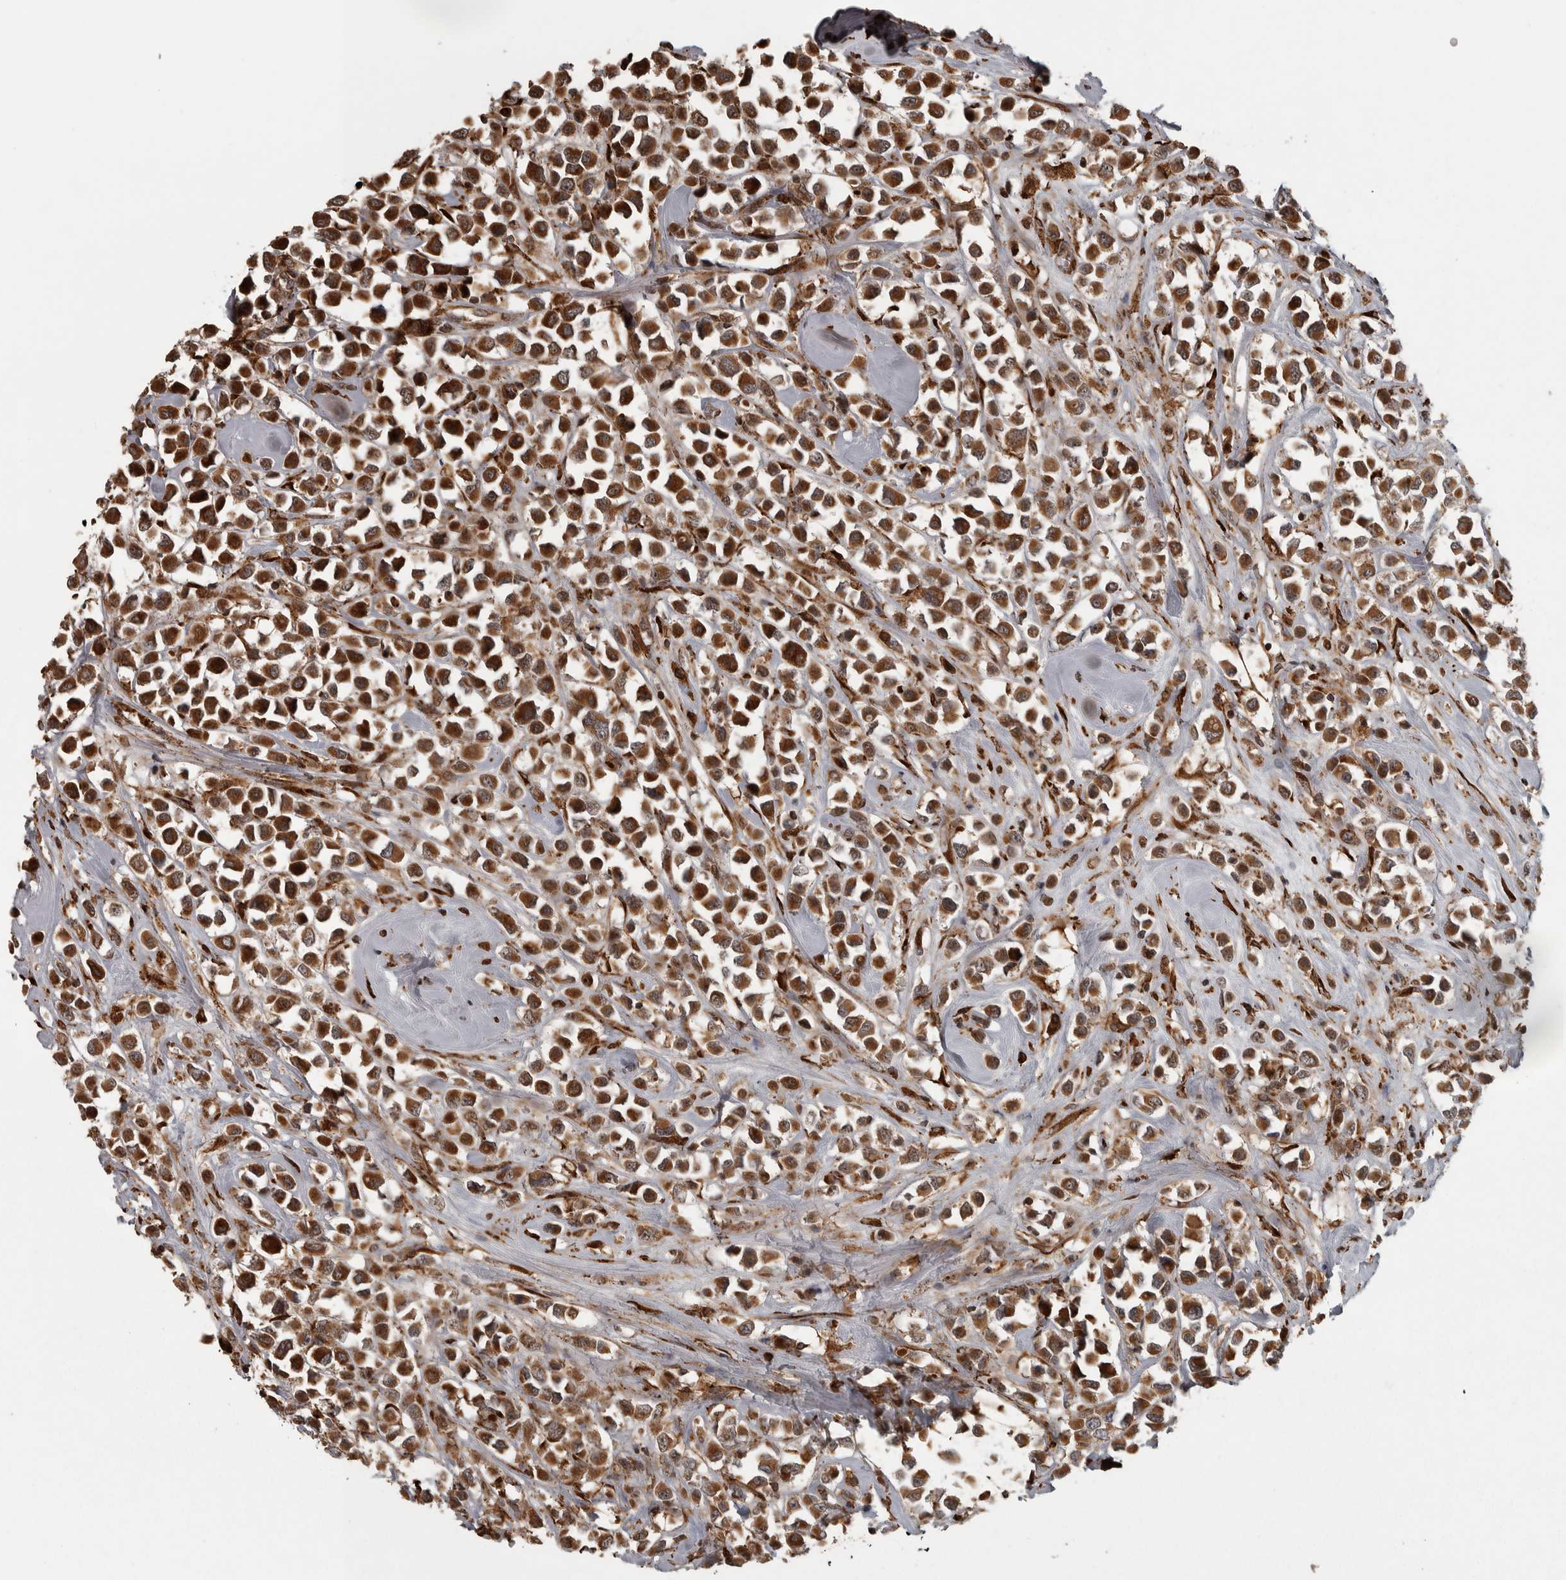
{"staining": {"intensity": "strong", "quantity": ">75%", "location": "cytoplasmic/membranous"}, "tissue": "breast cancer", "cell_type": "Tumor cells", "image_type": "cancer", "snomed": [{"axis": "morphology", "description": "Duct carcinoma"}, {"axis": "topography", "description": "Breast"}], "caption": "Brown immunohistochemical staining in human breast infiltrating ductal carcinoma shows strong cytoplasmic/membranous staining in about >75% of tumor cells.", "gene": "AGBL3", "patient": {"sex": "female", "age": 61}}